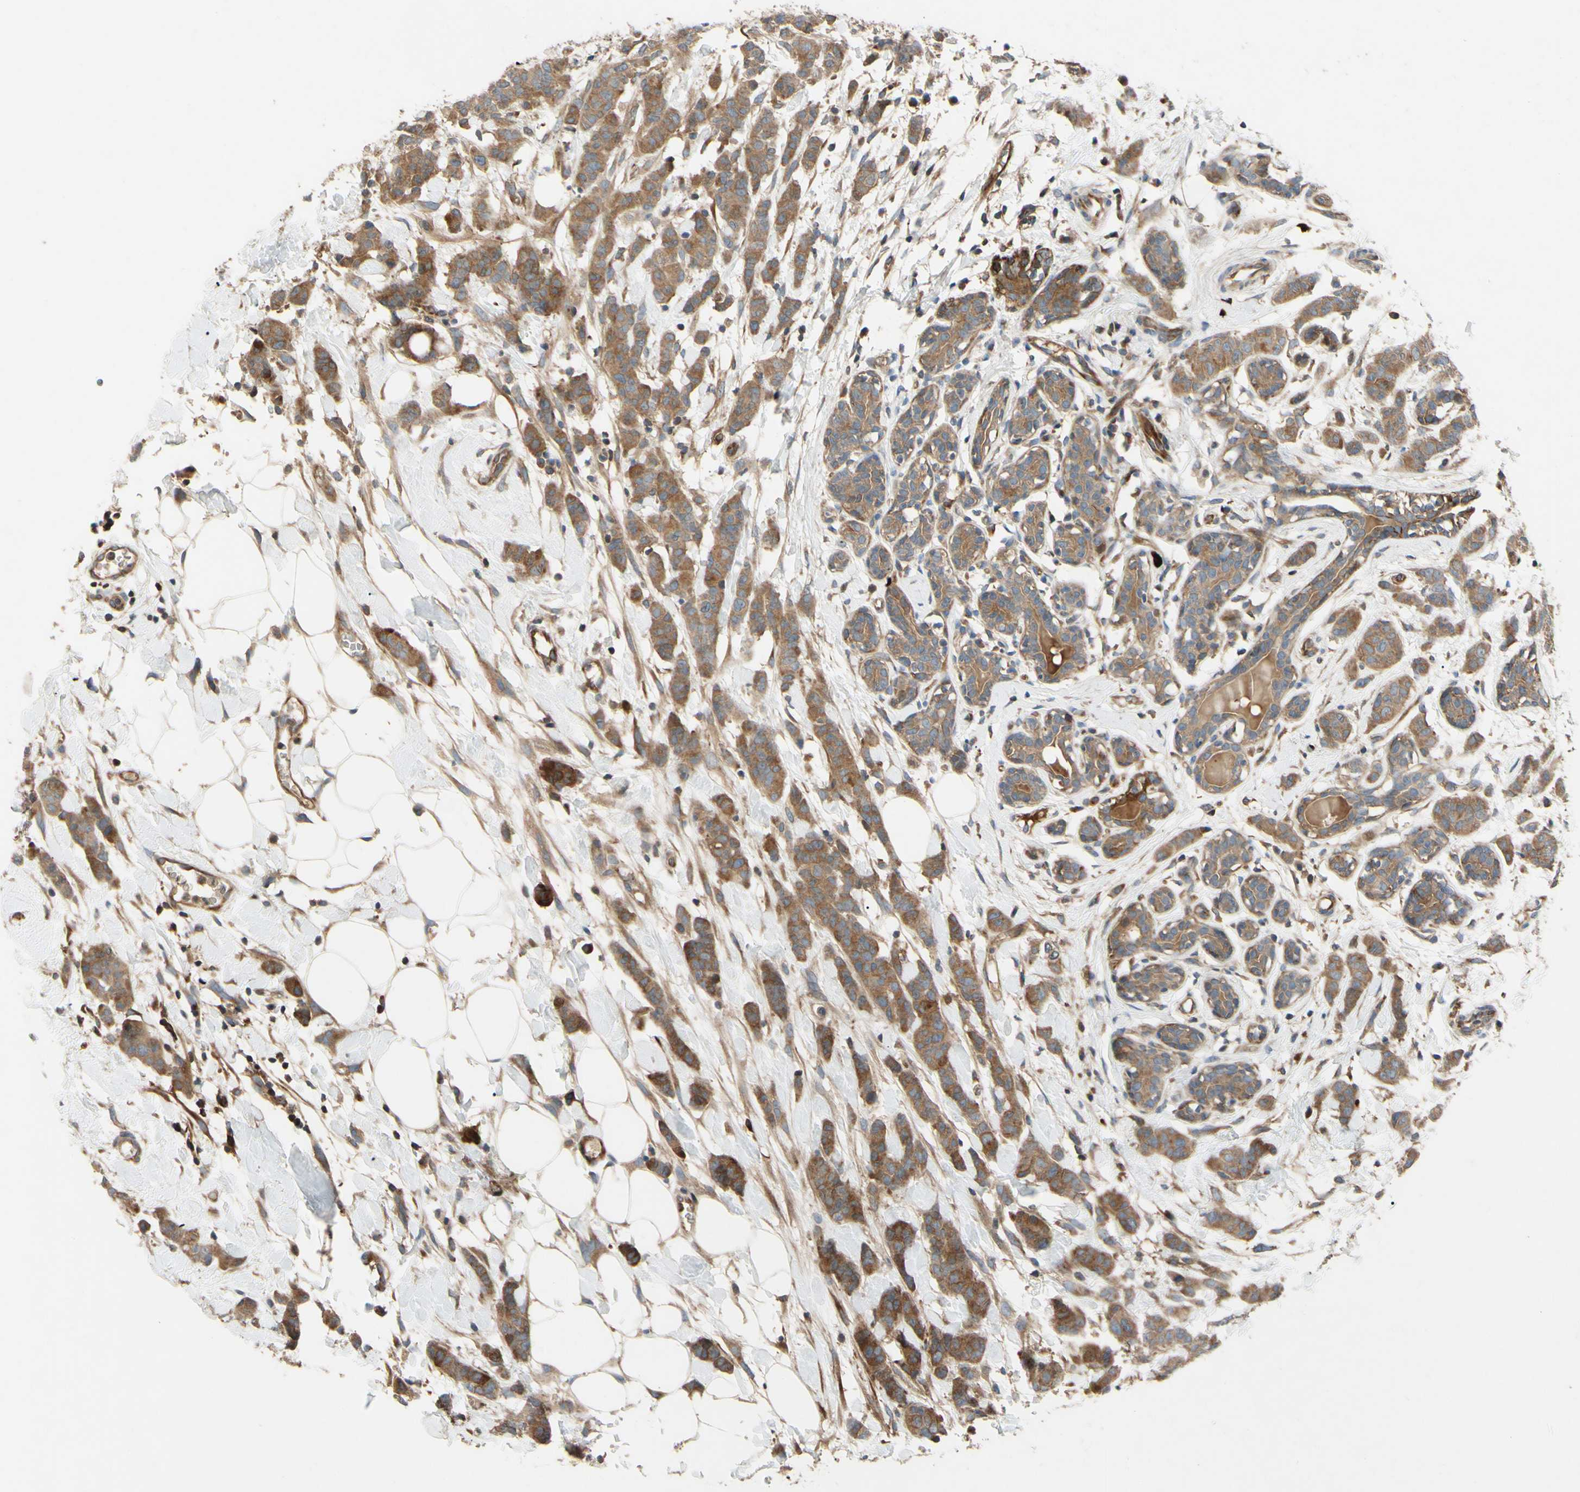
{"staining": {"intensity": "moderate", "quantity": ">75%", "location": "cytoplasmic/membranous"}, "tissue": "breast cancer", "cell_type": "Tumor cells", "image_type": "cancer", "snomed": [{"axis": "morphology", "description": "Normal tissue, NOS"}, {"axis": "morphology", "description": "Duct carcinoma"}, {"axis": "topography", "description": "Breast"}], "caption": "Tumor cells reveal medium levels of moderate cytoplasmic/membranous staining in approximately >75% of cells in human intraductal carcinoma (breast).", "gene": "SPTLC1", "patient": {"sex": "female", "age": 40}}